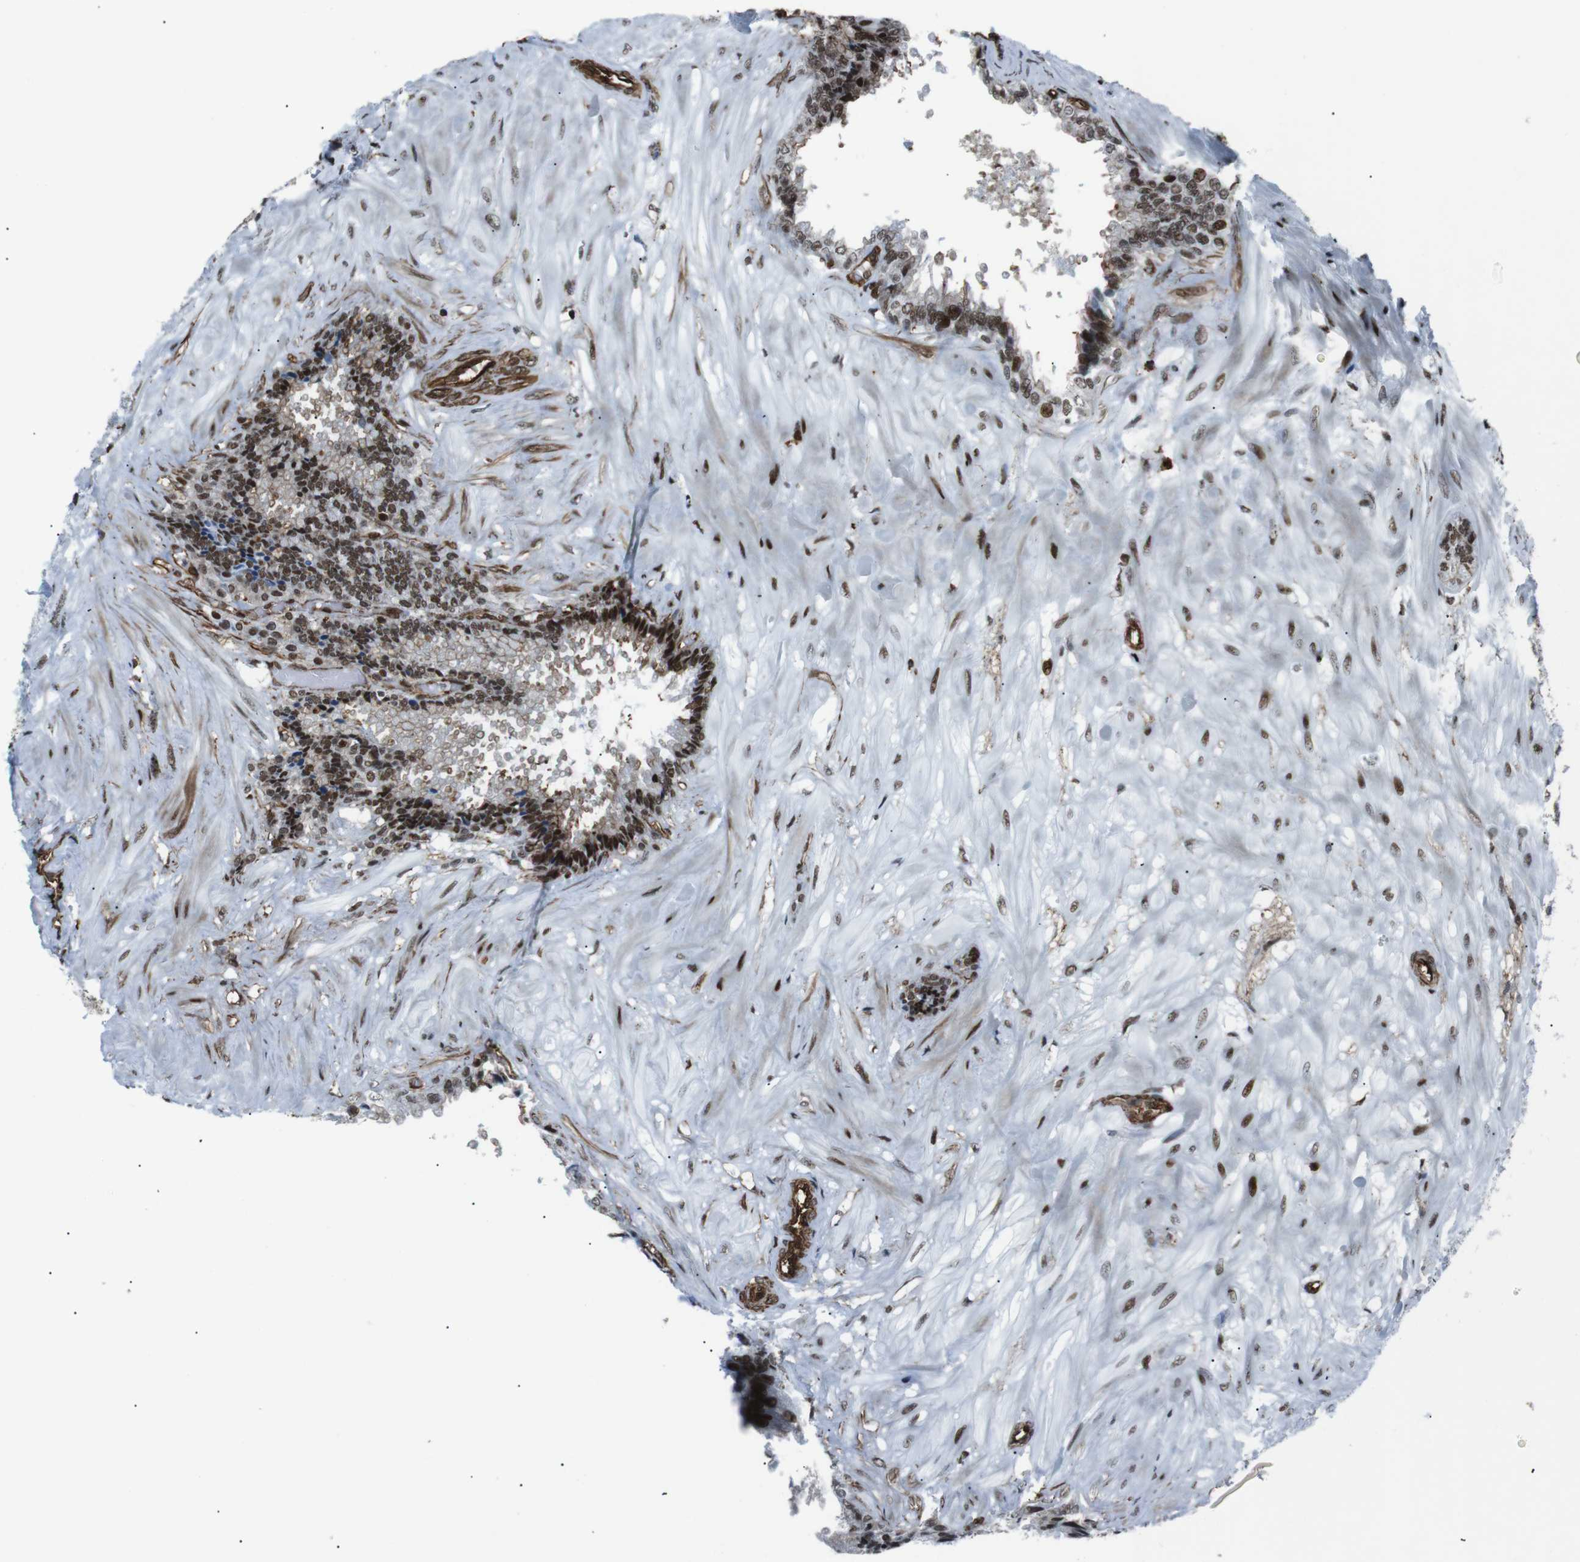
{"staining": {"intensity": "strong", "quantity": ">75%", "location": "cytoplasmic/membranous,nuclear"}, "tissue": "seminal vesicle", "cell_type": "Glandular cells", "image_type": "normal", "snomed": [{"axis": "morphology", "description": "Normal tissue, NOS"}, {"axis": "topography", "description": "Seminal veicle"}], "caption": "Seminal vesicle stained with a brown dye reveals strong cytoplasmic/membranous,nuclear positive expression in approximately >75% of glandular cells.", "gene": "HNRNPU", "patient": {"sex": "male", "age": 46}}